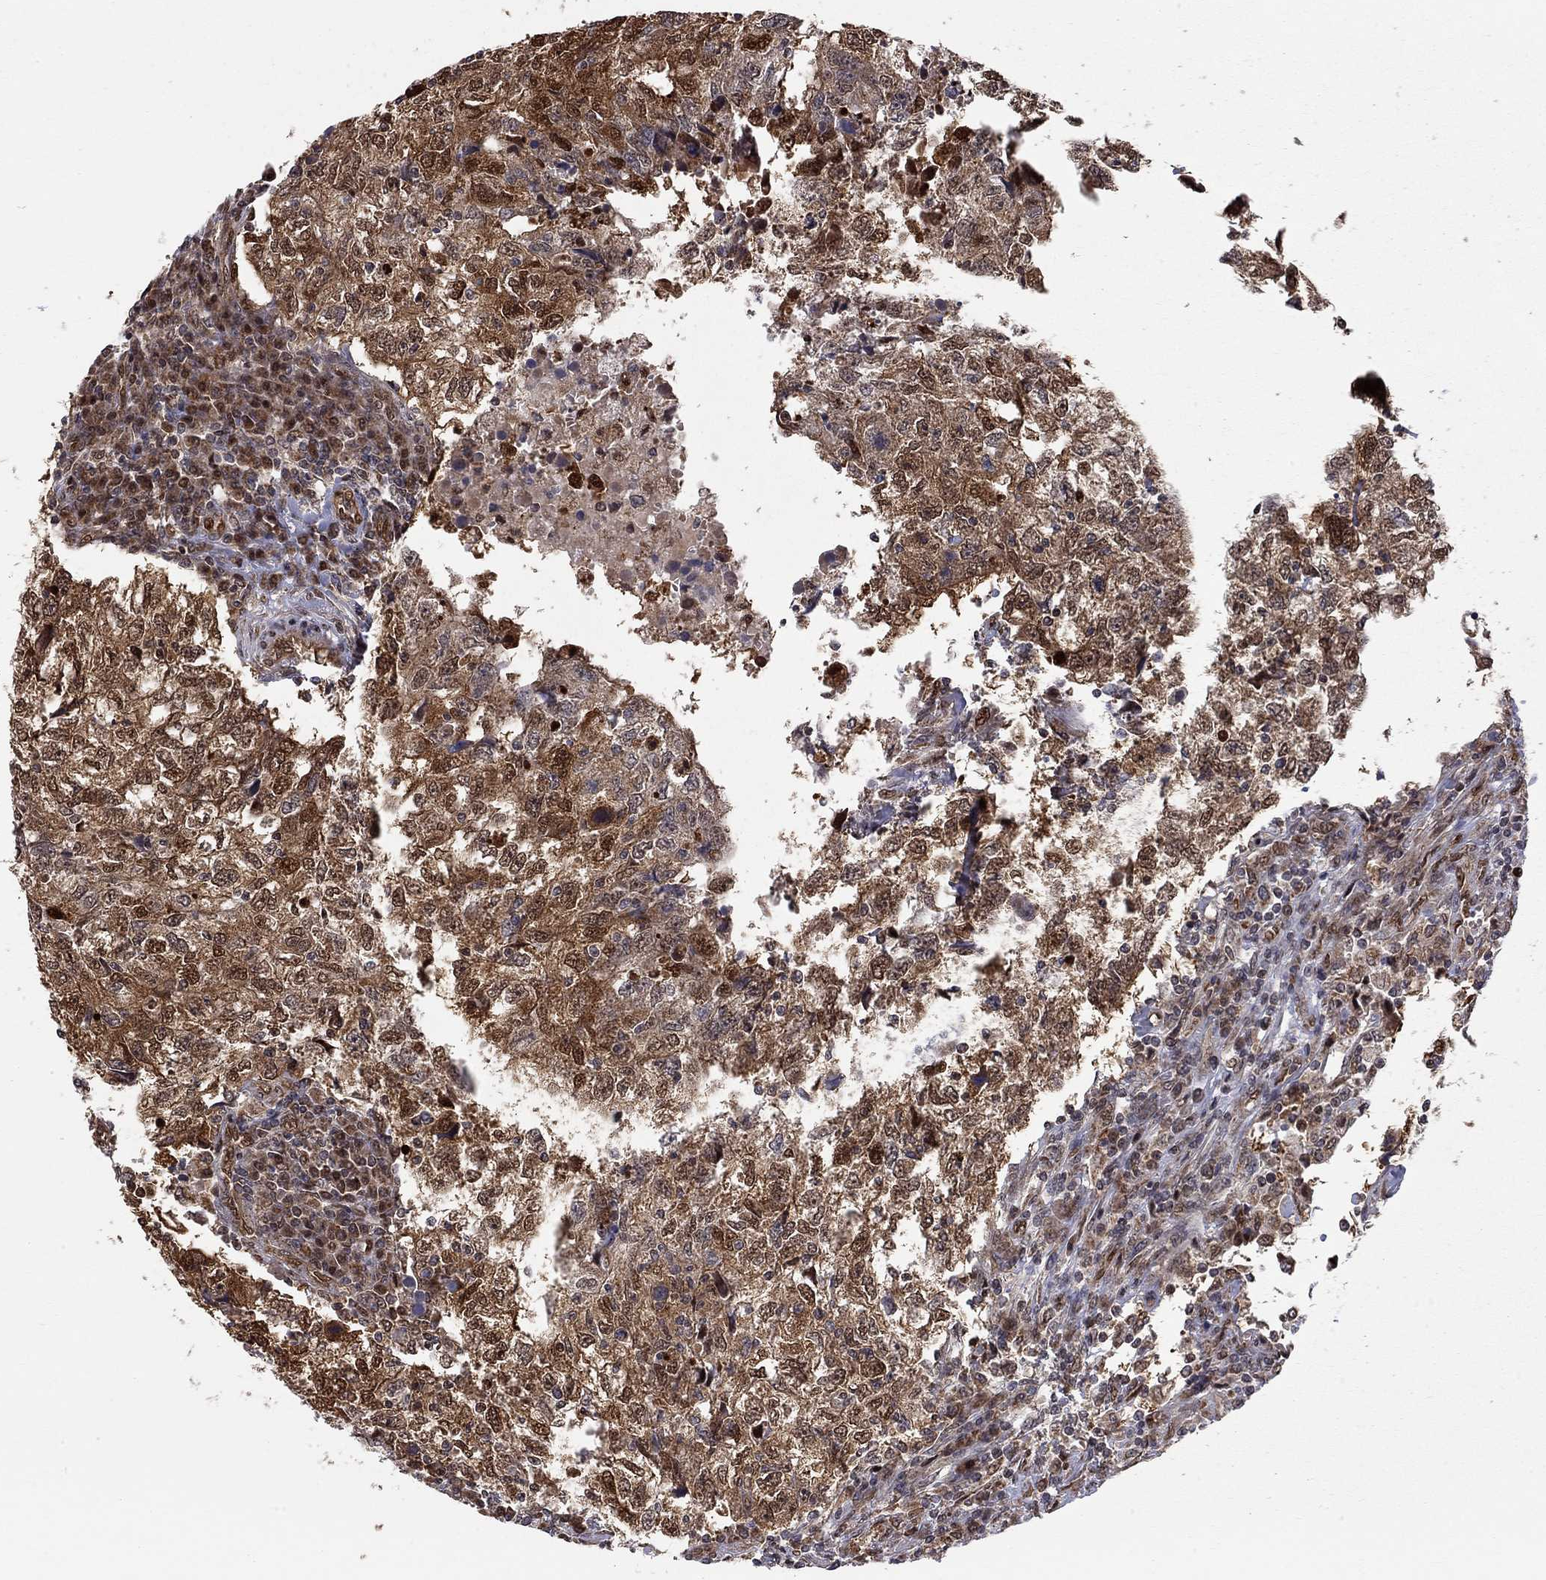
{"staining": {"intensity": "strong", "quantity": "25%-75%", "location": "cytoplasmic/membranous,nuclear"}, "tissue": "breast cancer", "cell_type": "Tumor cells", "image_type": "cancer", "snomed": [{"axis": "morphology", "description": "Duct carcinoma"}, {"axis": "topography", "description": "Breast"}], "caption": "DAB (3,3'-diaminobenzidine) immunohistochemical staining of human breast cancer (infiltrating ductal carcinoma) demonstrates strong cytoplasmic/membranous and nuclear protein expression in approximately 25%-75% of tumor cells.", "gene": "ELOB", "patient": {"sex": "female", "age": 30}}